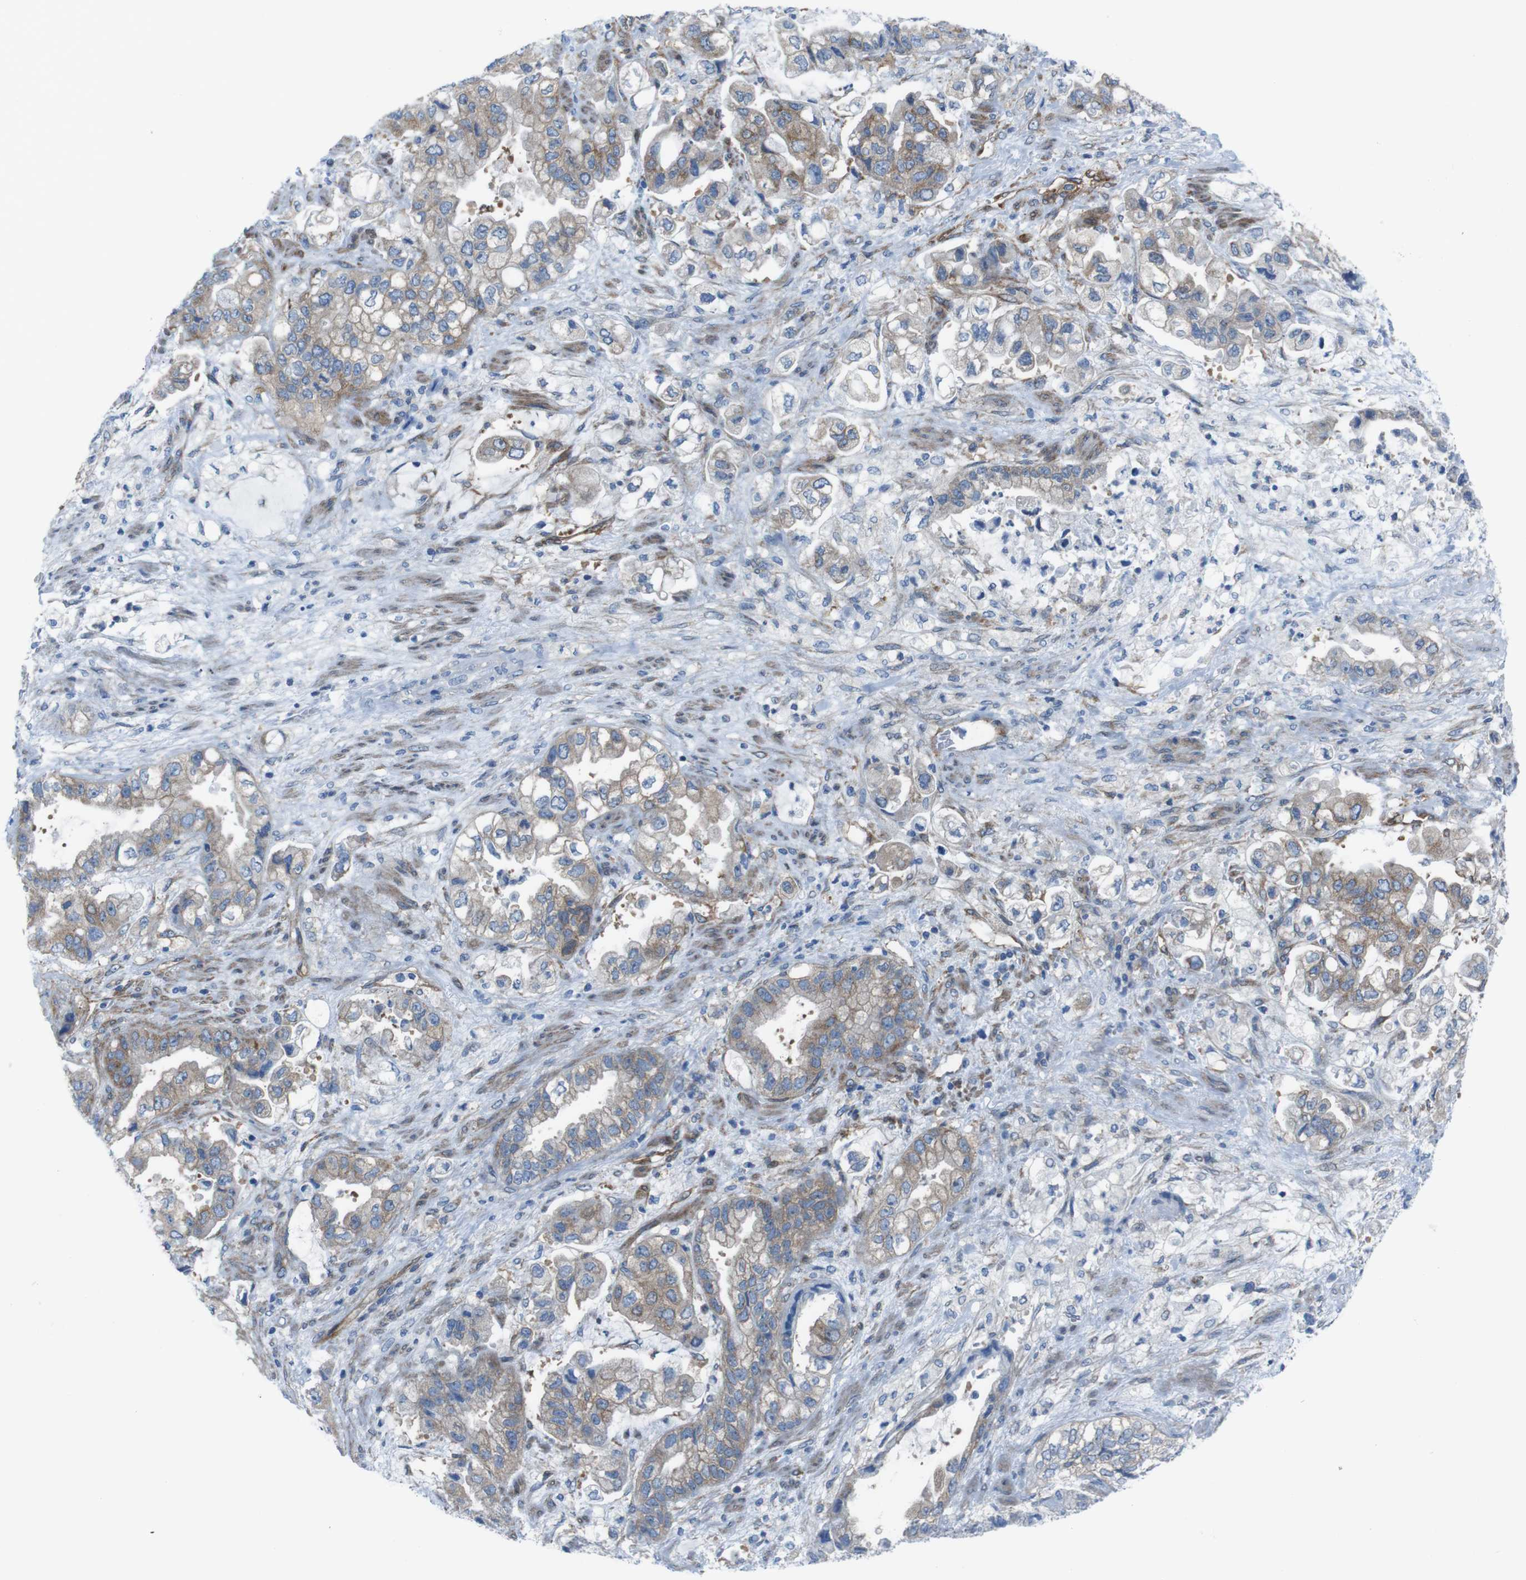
{"staining": {"intensity": "weak", "quantity": "25%-75%", "location": "cytoplasmic/membranous"}, "tissue": "stomach cancer", "cell_type": "Tumor cells", "image_type": "cancer", "snomed": [{"axis": "morphology", "description": "Normal tissue, NOS"}, {"axis": "morphology", "description": "Adenocarcinoma, NOS"}, {"axis": "topography", "description": "Stomach"}], "caption": "This is a photomicrograph of immunohistochemistry staining of stomach adenocarcinoma, which shows weak expression in the cytoplasmic/membranous of tumor cells.", "gene": "DIAPH2", "patient": {"sex": "male", "age": 62}}